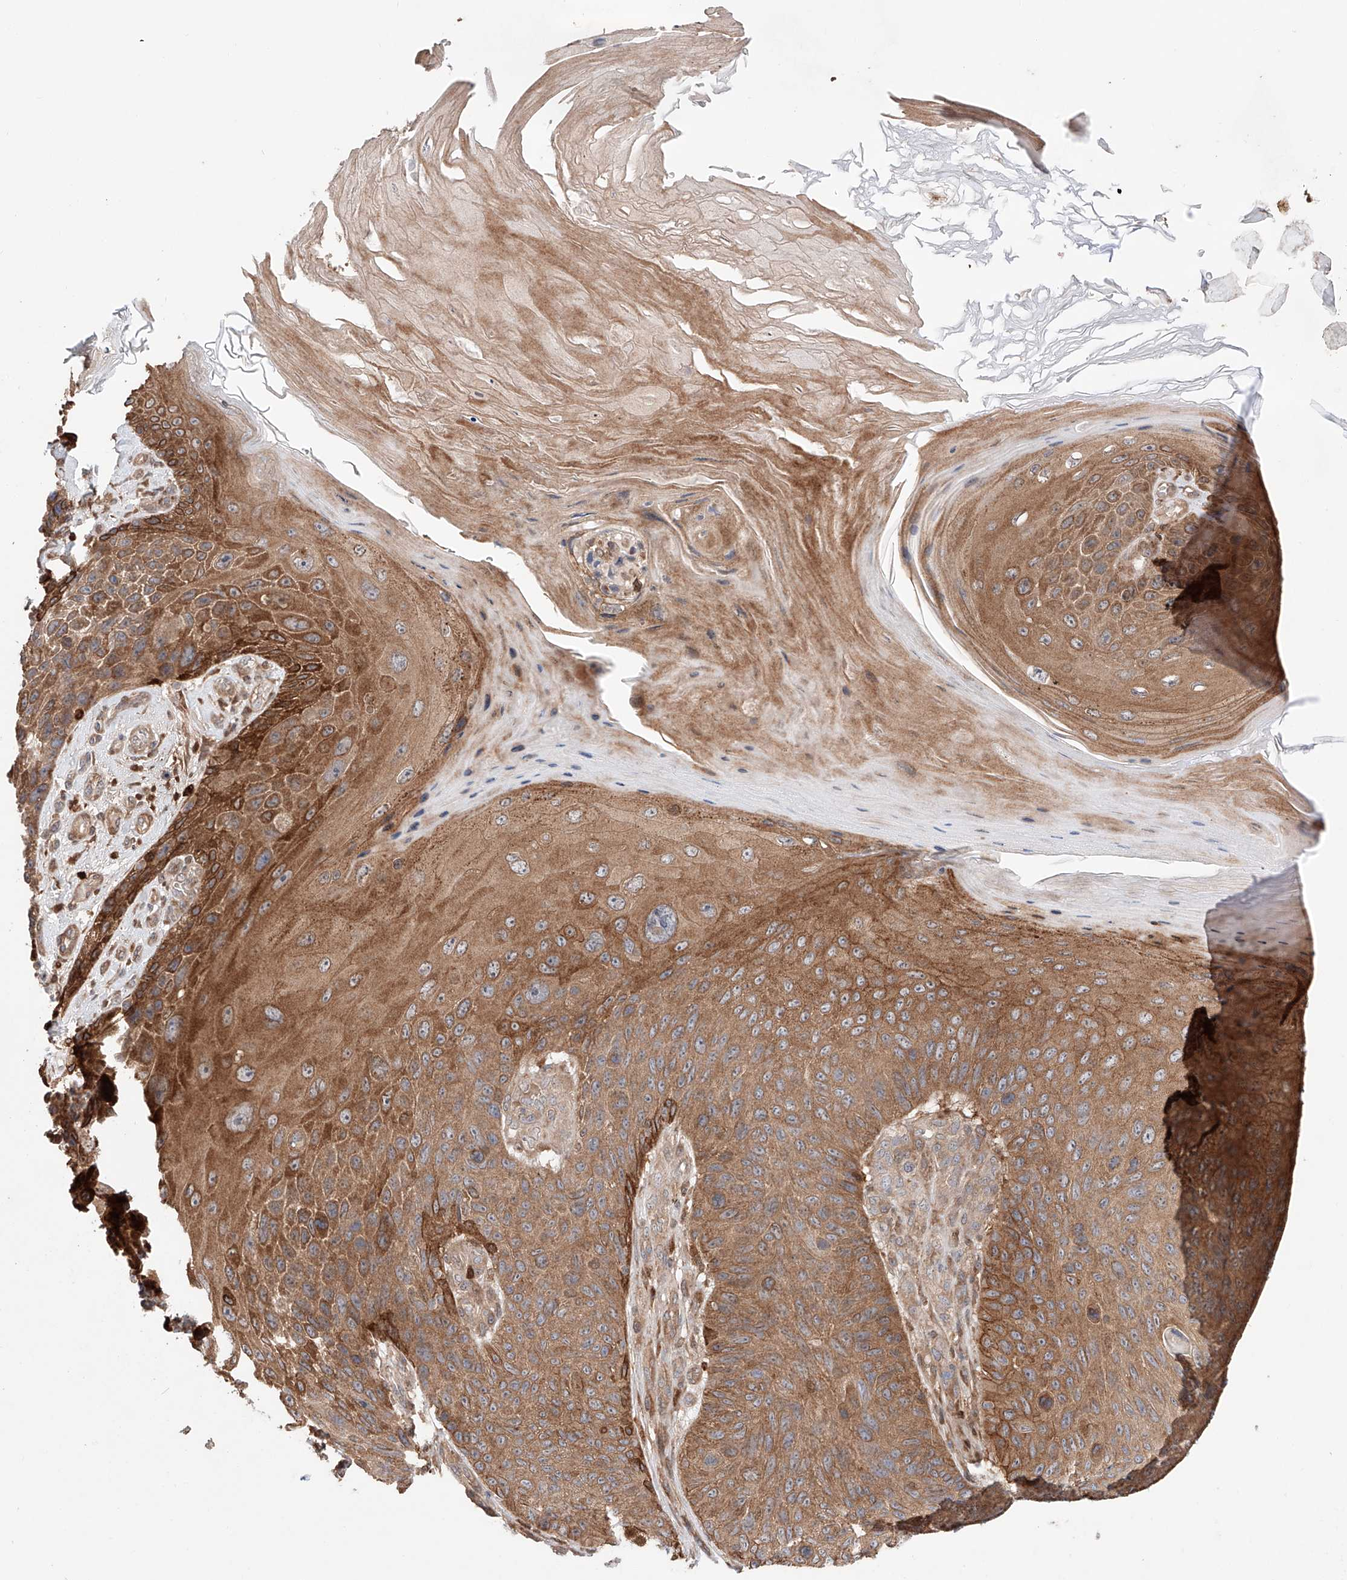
{"staining": {"intensity": "moderate", "quantity": ">75%", "location": "cytoplasmic/membranous"}, "tissue": "skin cancer", "cell_type": "Tumor cells", "image_type": "cancer", "snomed": [{"axis": "morphology", "description": "Squamous cell carcinoma, NOS"}, {"axis": "topography", "description": "Skin"}], "caption": "This is a histology image of immunohistochemistry staining of skin cancer, which shows moderate positivity in the cytoplasmic/membranous of tumor cells.", "gene": "IGSF22", "patient": {"sex": "female", "age": 88}}